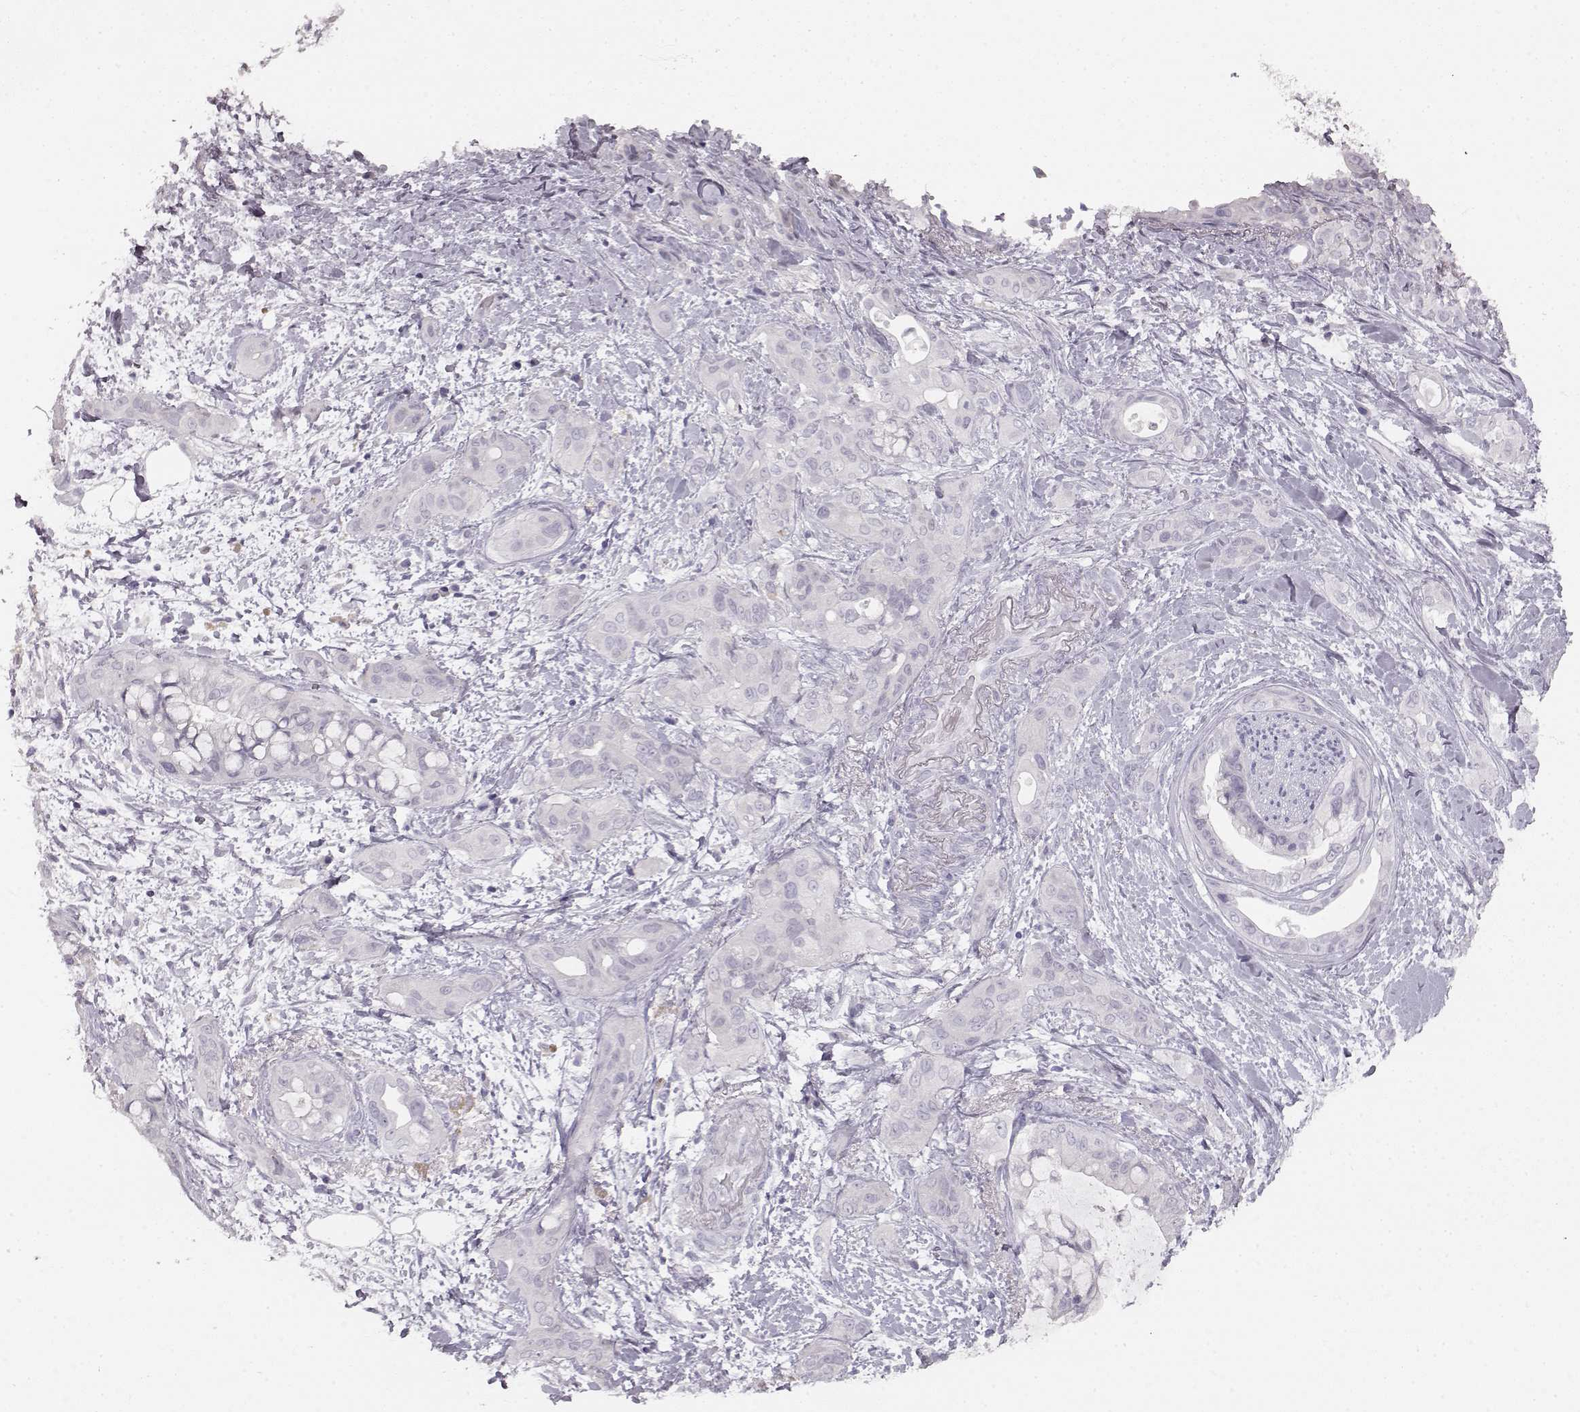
{"staining": {"intensity": "negative", "quantity": "none", "location": "none"}, "tissue": "pancreatic cancer", "cell_type": "Tumor cells", "image_type": "cancer", "snomed": [{"axis": "morphology", "description": "Adenocarcinoma, NOS"}, {"axis": "topography", "description": "Pancreas"}], "caption": "Immunohistochemistry (IHC) image of neoplastic tissue: human pancreatic adenocarcinoma stained with DAB reveals no significant protein staining in tumor cells.", "gene": "KIAA0319", "patient": {"sex": "male", "age": 71}}